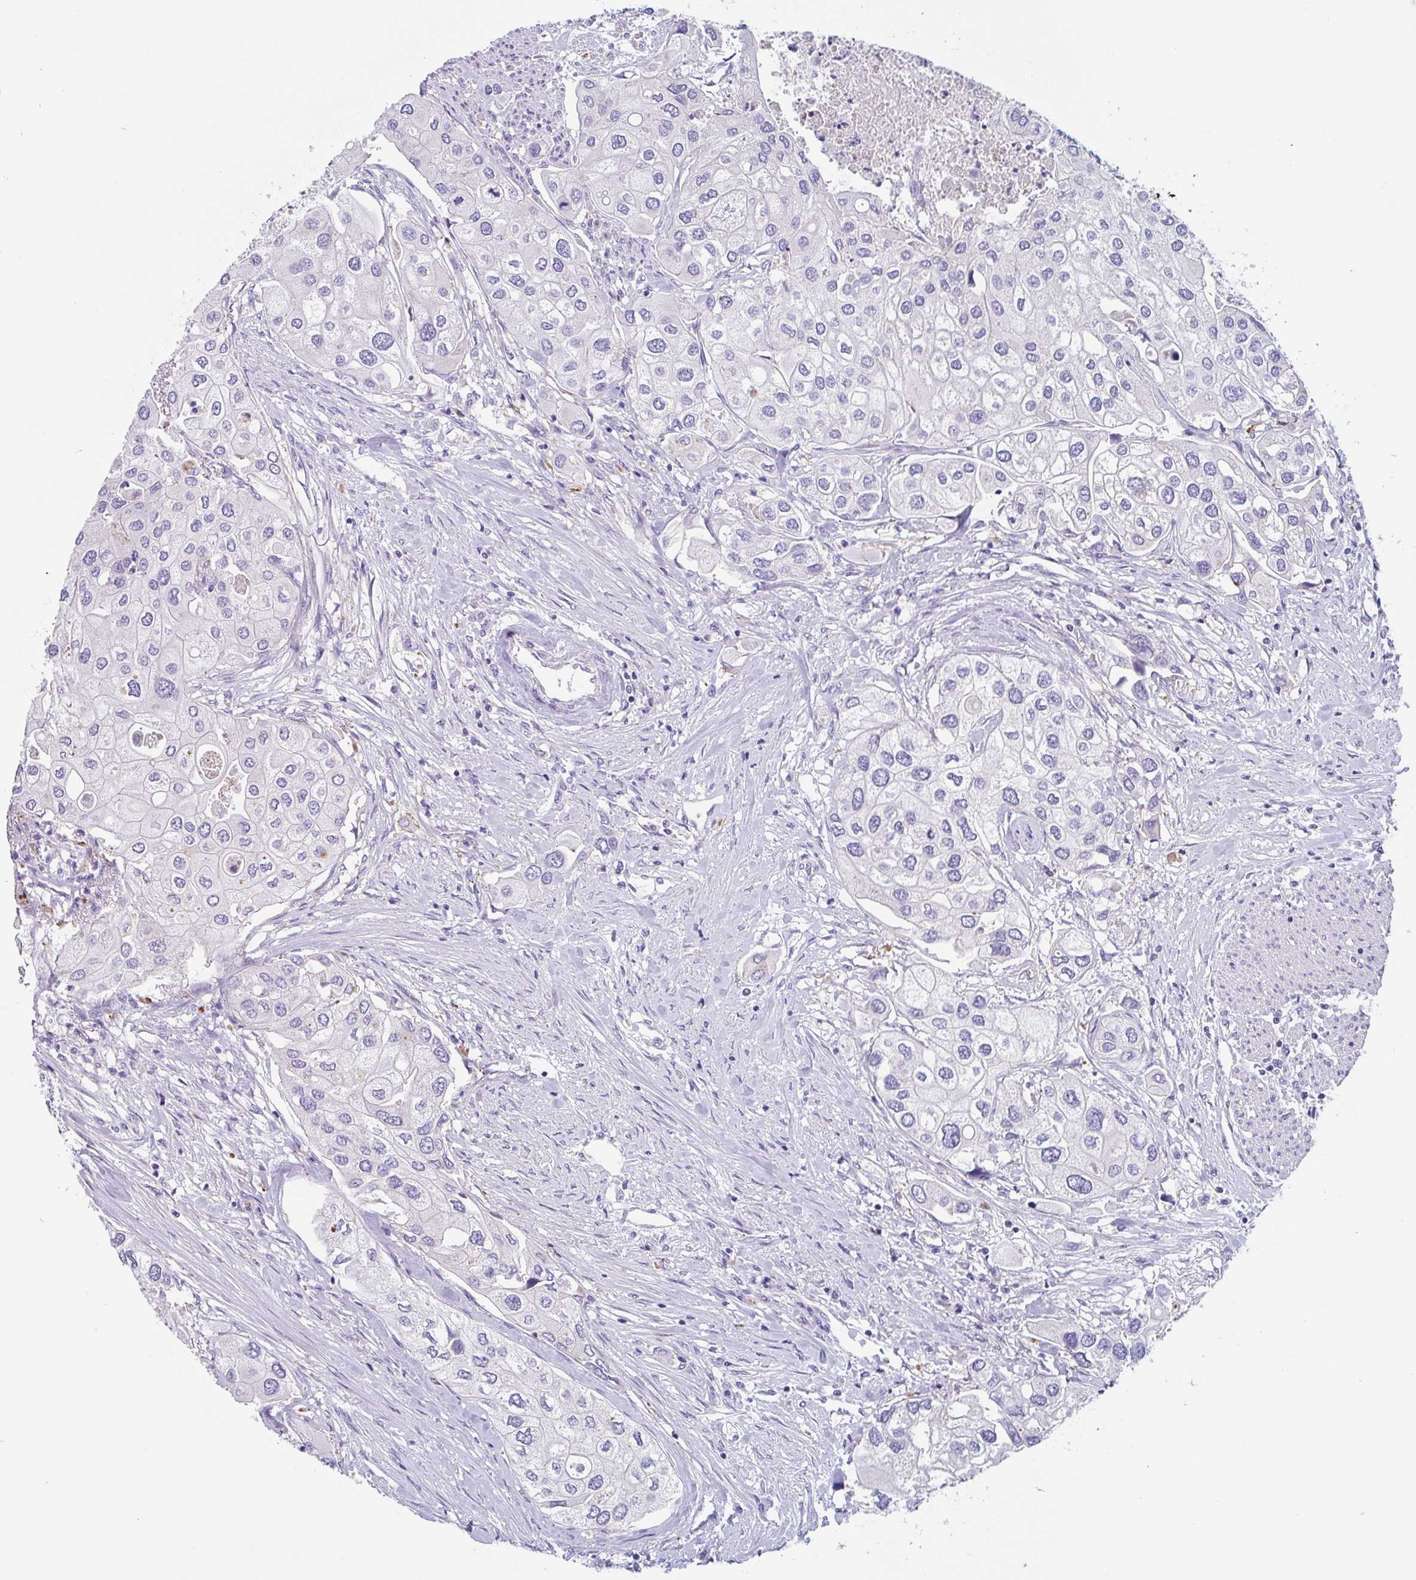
{"staining": {"intensity": "negative", "quantity": "none", "location": "none"}, "tissue": "urothelial cancer", "cell_type": "Tumor cells", "image_type": "cancer", "snomed": [{"axis": "morphology", "description": "Urothelial carcinoma, High grade"}, {"axis": "topography", "description": "Urinary bladder"}], "caption": "Tumor cells are negative for brown protein staining in urothelial carcinoma (high-grade). The staining is performed using DAB brown chromogen with nuclei counter-stained in using hematoxylin.", "gene": "LENG9", "patient": {"sex": "male", "age": 64}}